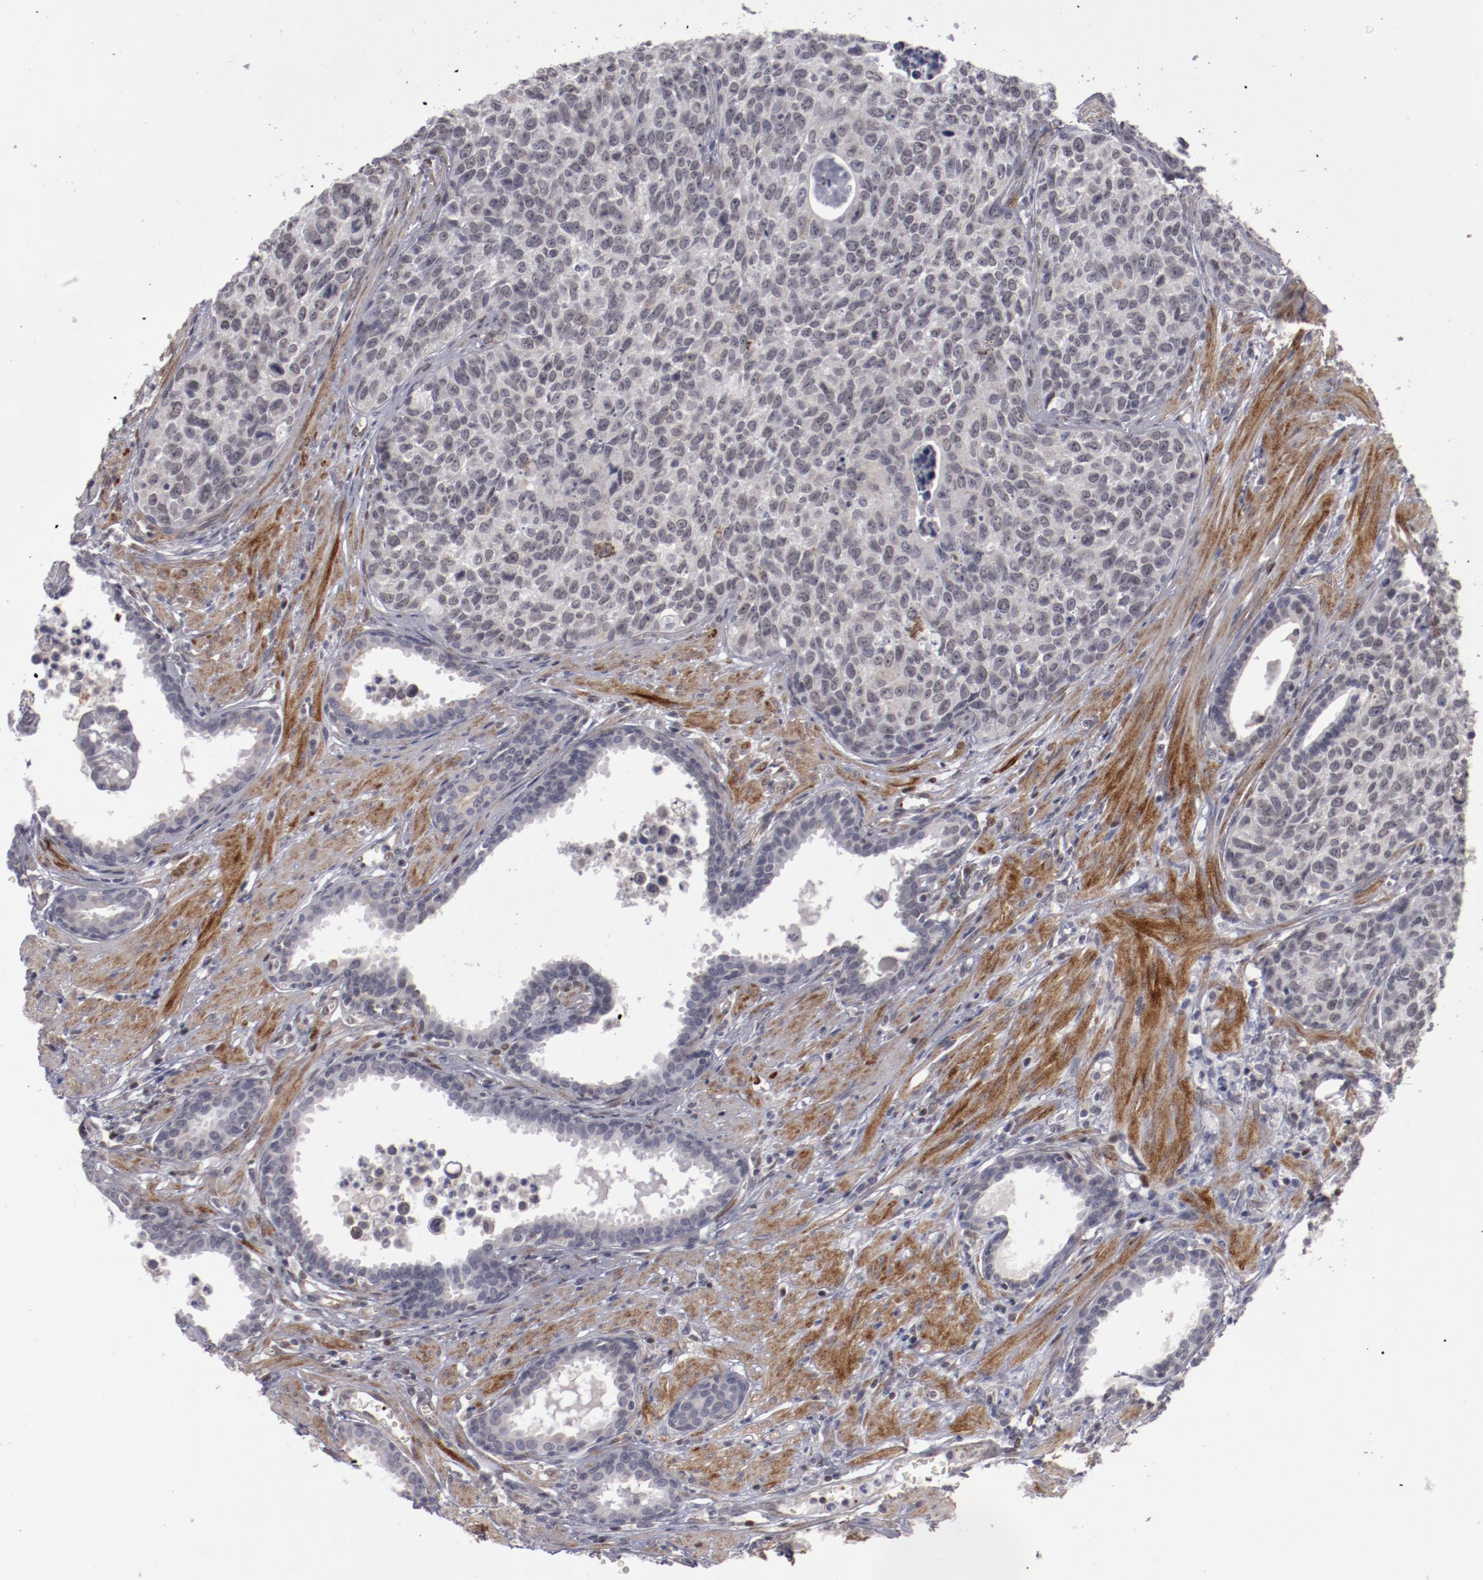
{"staining": {"intensity": "negative", "quantity": "none", "location": "none"}, "tissue": "urothelial cancer", "cell_type": "Tumor cells", "image_type": "cancer", "snomed": [{"axis": "morphology", "description": "Urothelial carcinoma, High grade"}, {"axis": "topography", "description": "Urinary bladder"}], "caption": "Tumor cells show no significant protein positivity in urothelial cancer. (DAB immunohistochemistry (IHC), high magnification).", "gene": "LEF1", "patient": {"sex": "male", "age": 81}}